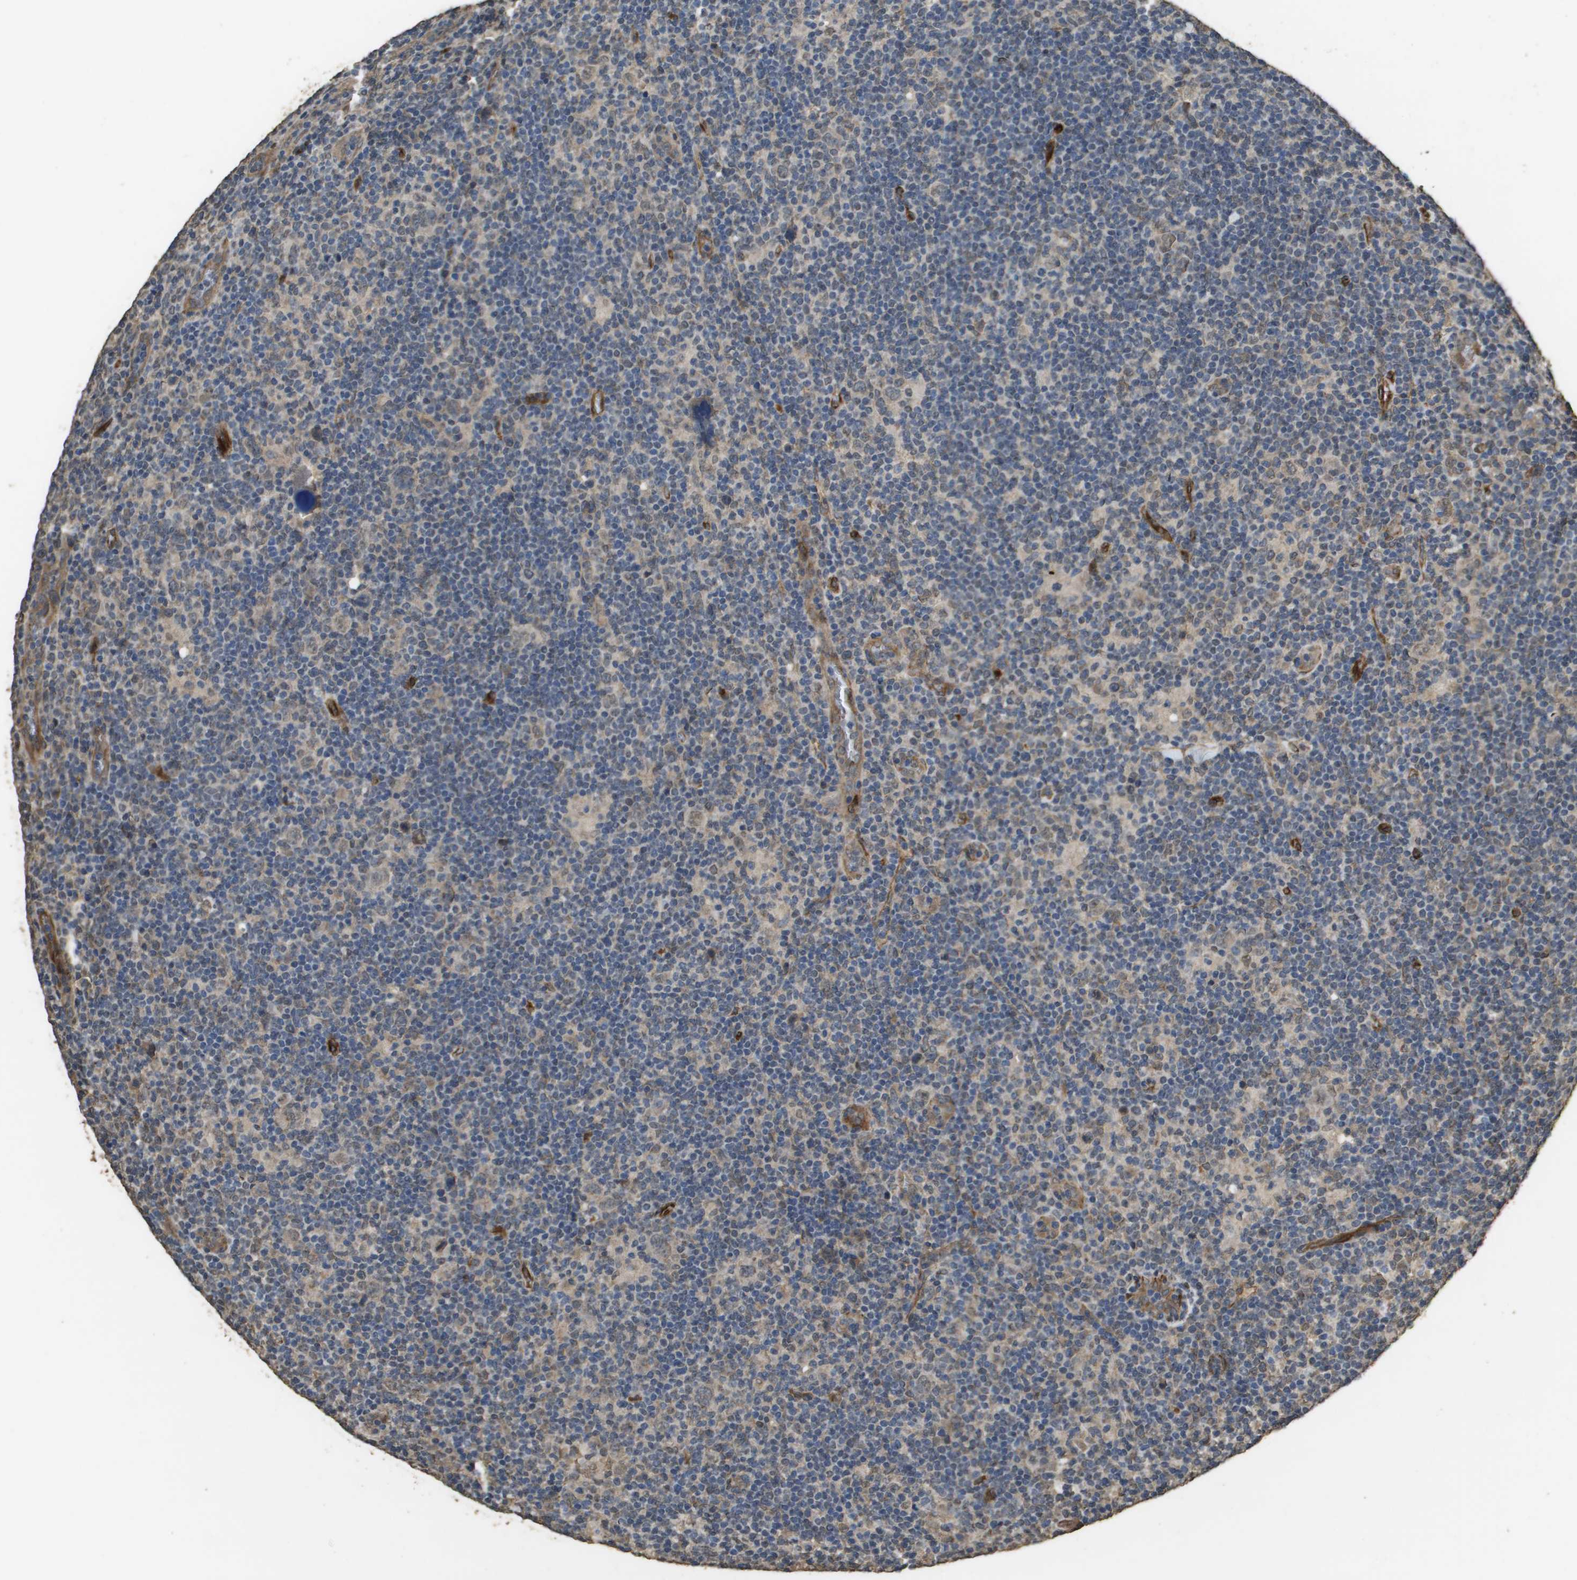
{"staining": {"intensity": "weak", "quantity": "25%-75%", "location": "cytoplasmic/membranous,nuclear"}, "tissue": "lymphoma", "cell_type": "Tumor cells", "image_type": "cancer", "snomed": [{"axis": "morphology", "description": "Hodgkin's disease, NOS"}, {"axis": "topography", "description": "Lymph node"}], "caption": "The image reveals a brown stain indicating the presence of a protein in the cytoplasmic/membranous and nuclear of tumor cells in lymphoma. The protein is shown in brown color, while the nuclei are stained blue.", "gene": "AAMP", "patient": {"sex": "female", "age": 57}}